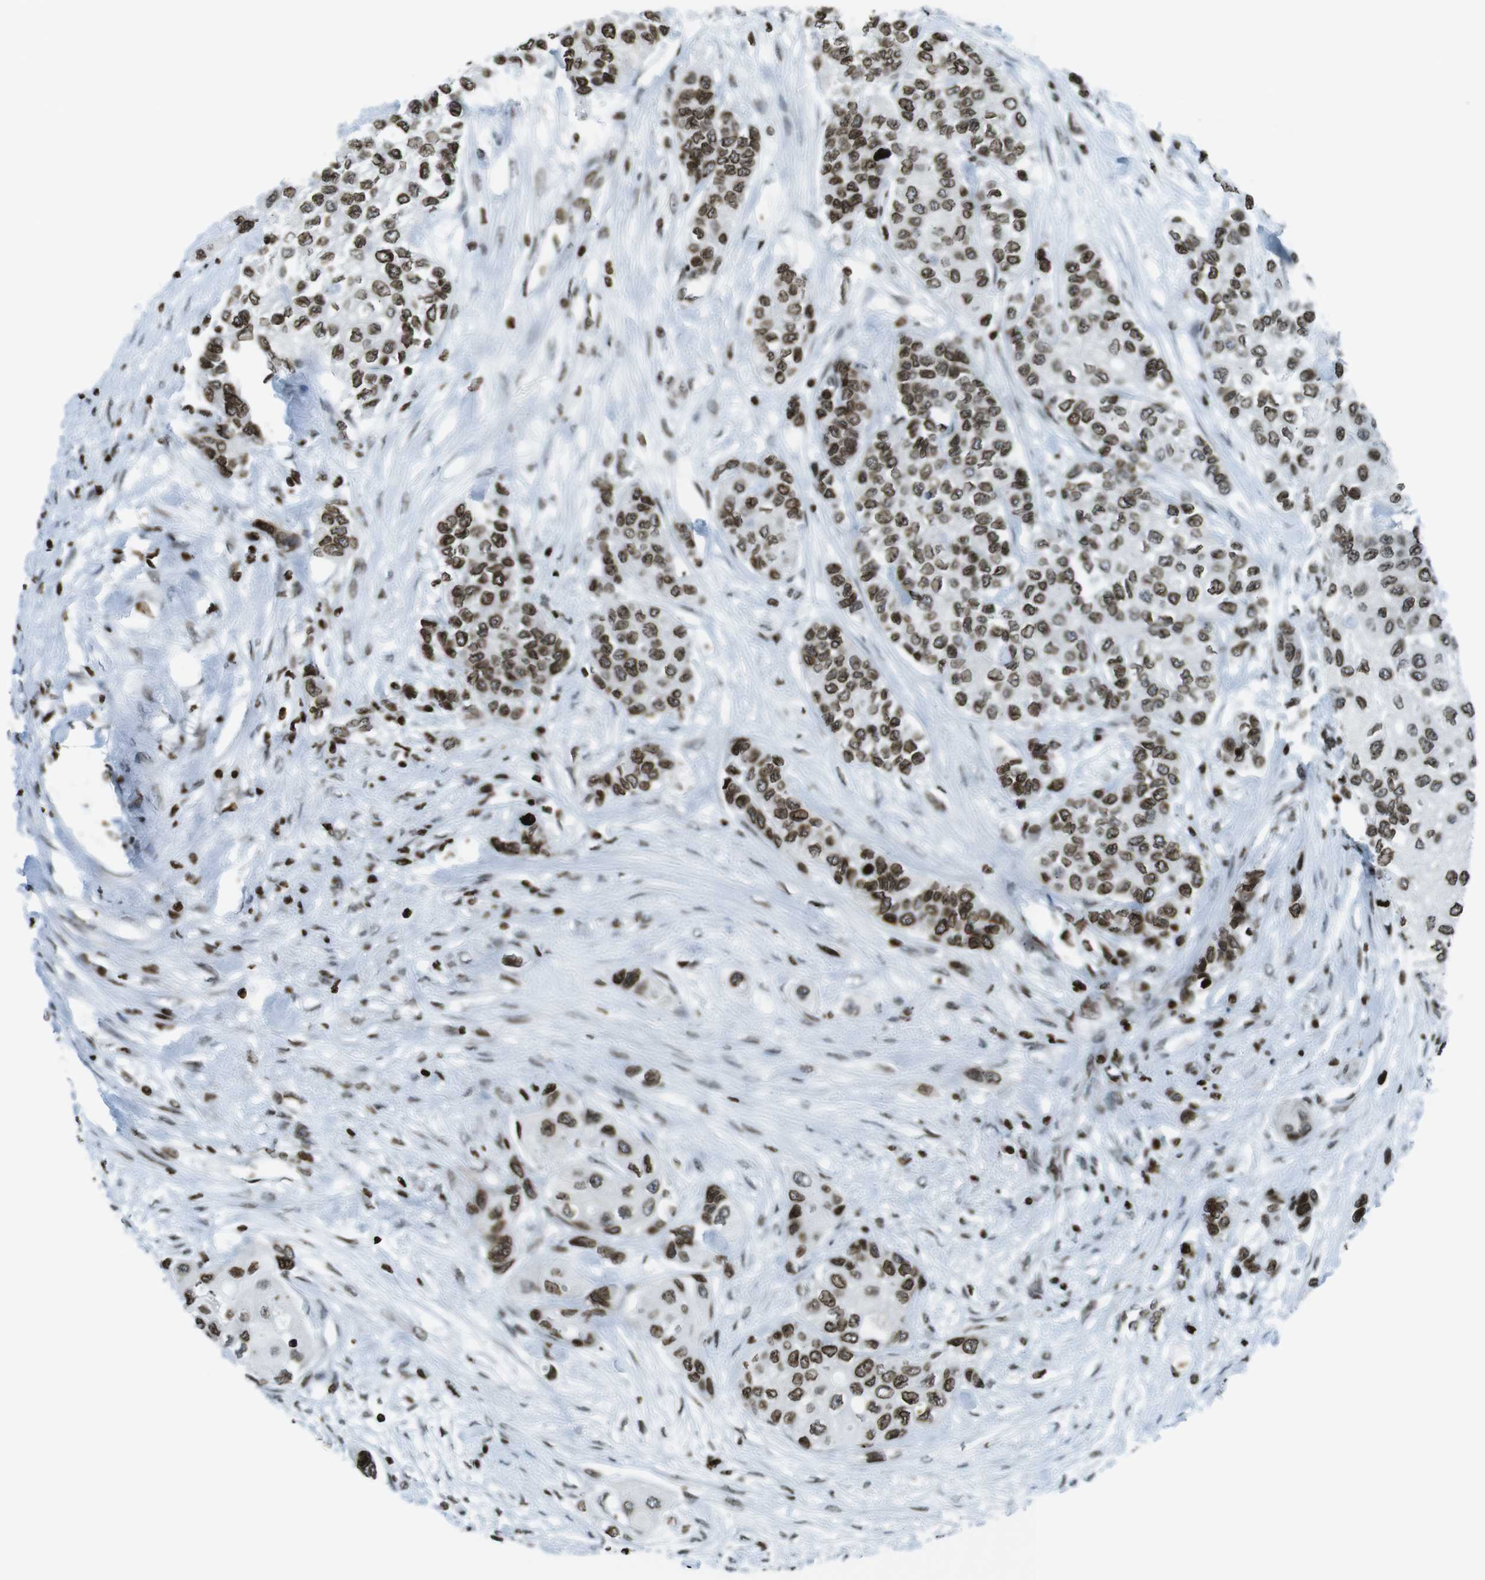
{"staining": {"intensity": "strong", "quantity": ">75%", "location": "nuclear"}, "tissue": "urothelial cancer", "cell_type": "Tumor cells", "image_type": "cancer", "snomed": [{"axis": "morphology", "description": "Urothelial carcinoma, High grade"}, {"axis": "topography", "description": "Urinary bladder"}], "caption": "A brown stain shows strong nuclear staining of a protein in human urothelial carcinoma (high-grade) tumor cells.", "gene": "H2AC8", "patient": {"sex": "female", "age": 56}}